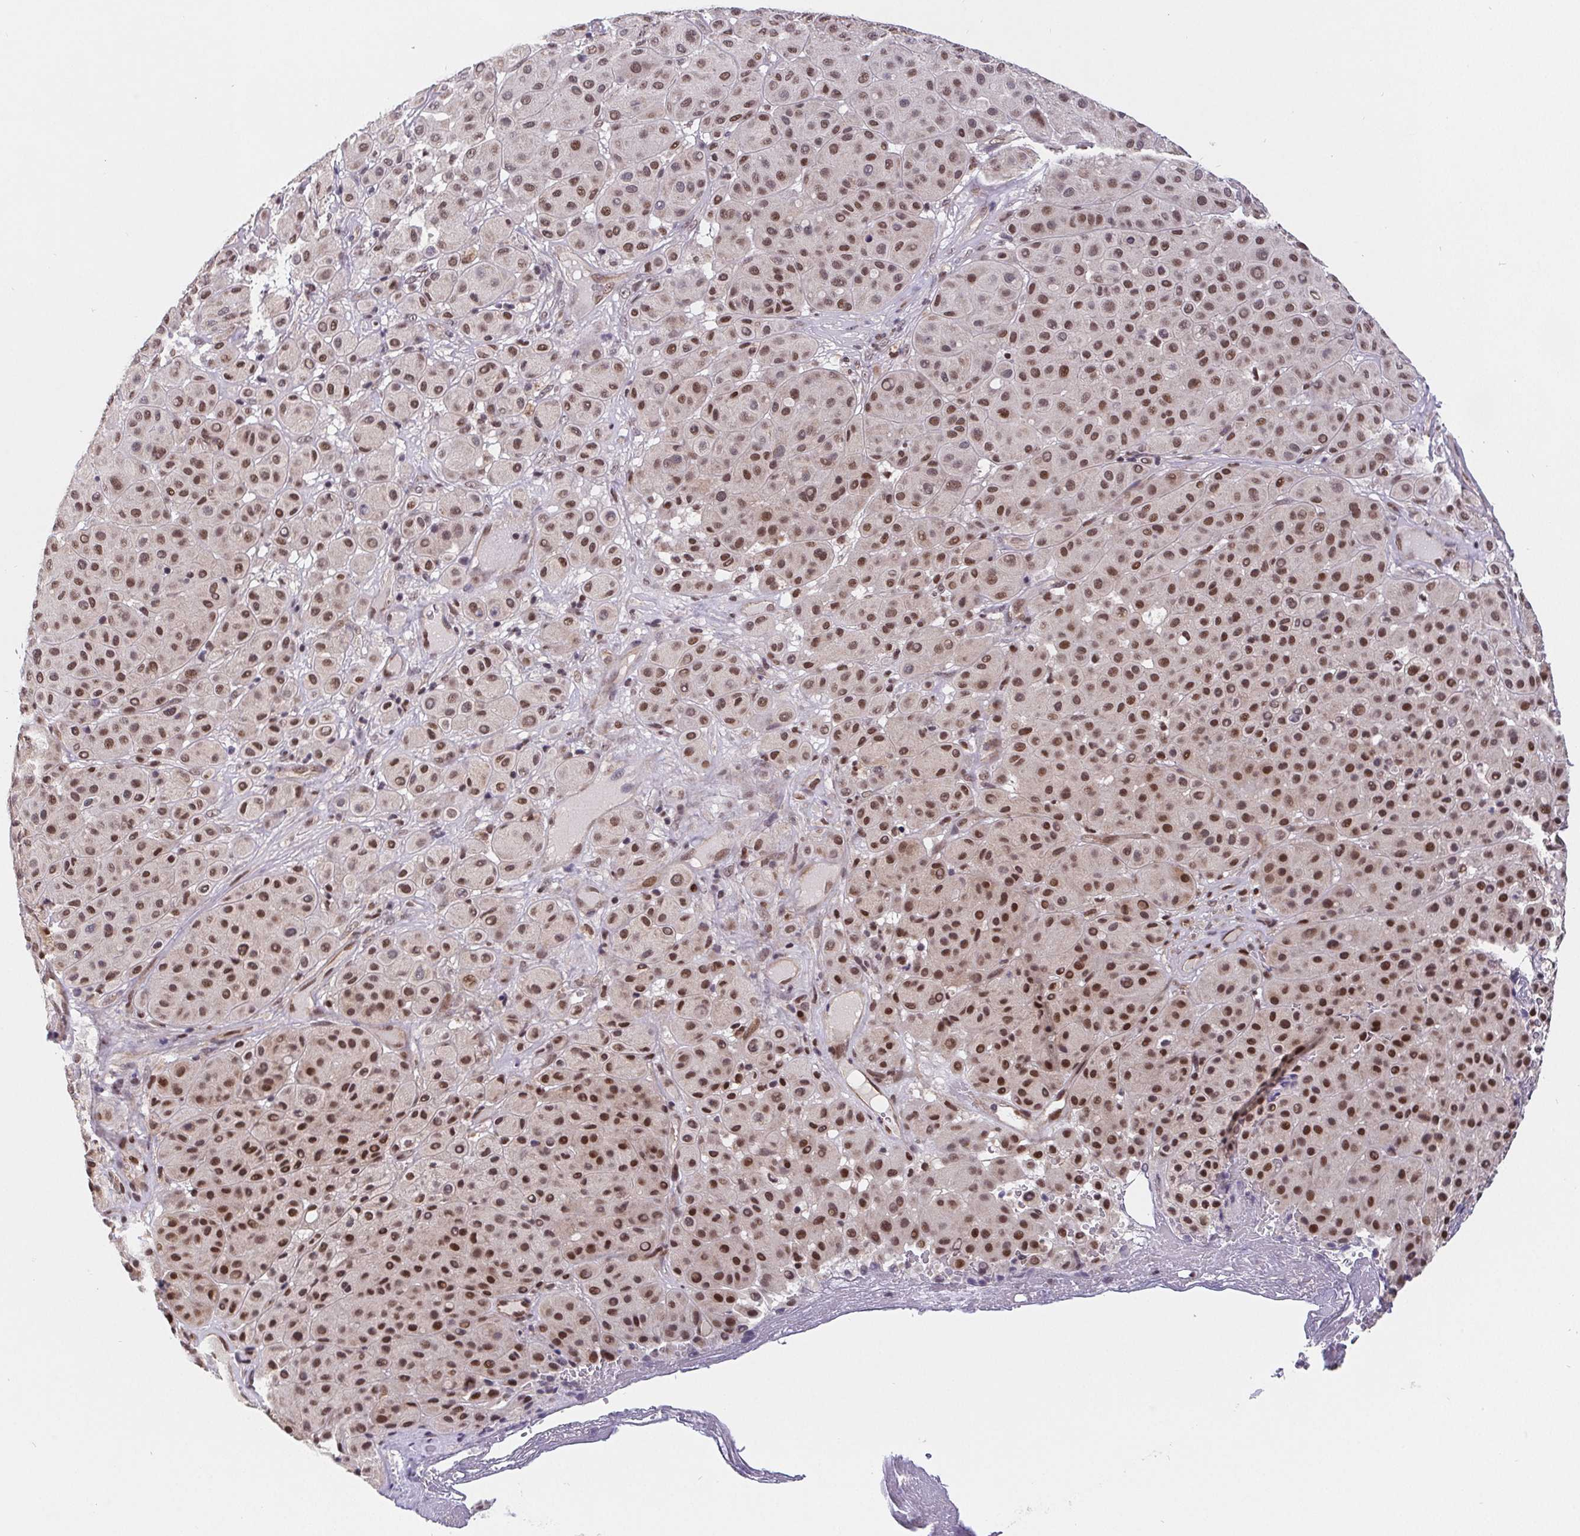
{"staining": {"intensity": "moderate", "quantity": ">75%", "location": "nuclear"}, "tissue": "melanoma", "cell_type": "Tumor cells", "image_type": "cancer", "snomed": [{"axis": "morphology", "description": "Malignant melanoma, Metastatic site"}, {"axis": "topography", "description": "Smooth muscle"}], "caption": "The image exhibits staining of melanoma, revealing moderate nuclear protein staining (brown color) within tumor cells.", "gene": "POU2F1", "patient": {"sex": "male", "age": 41}}